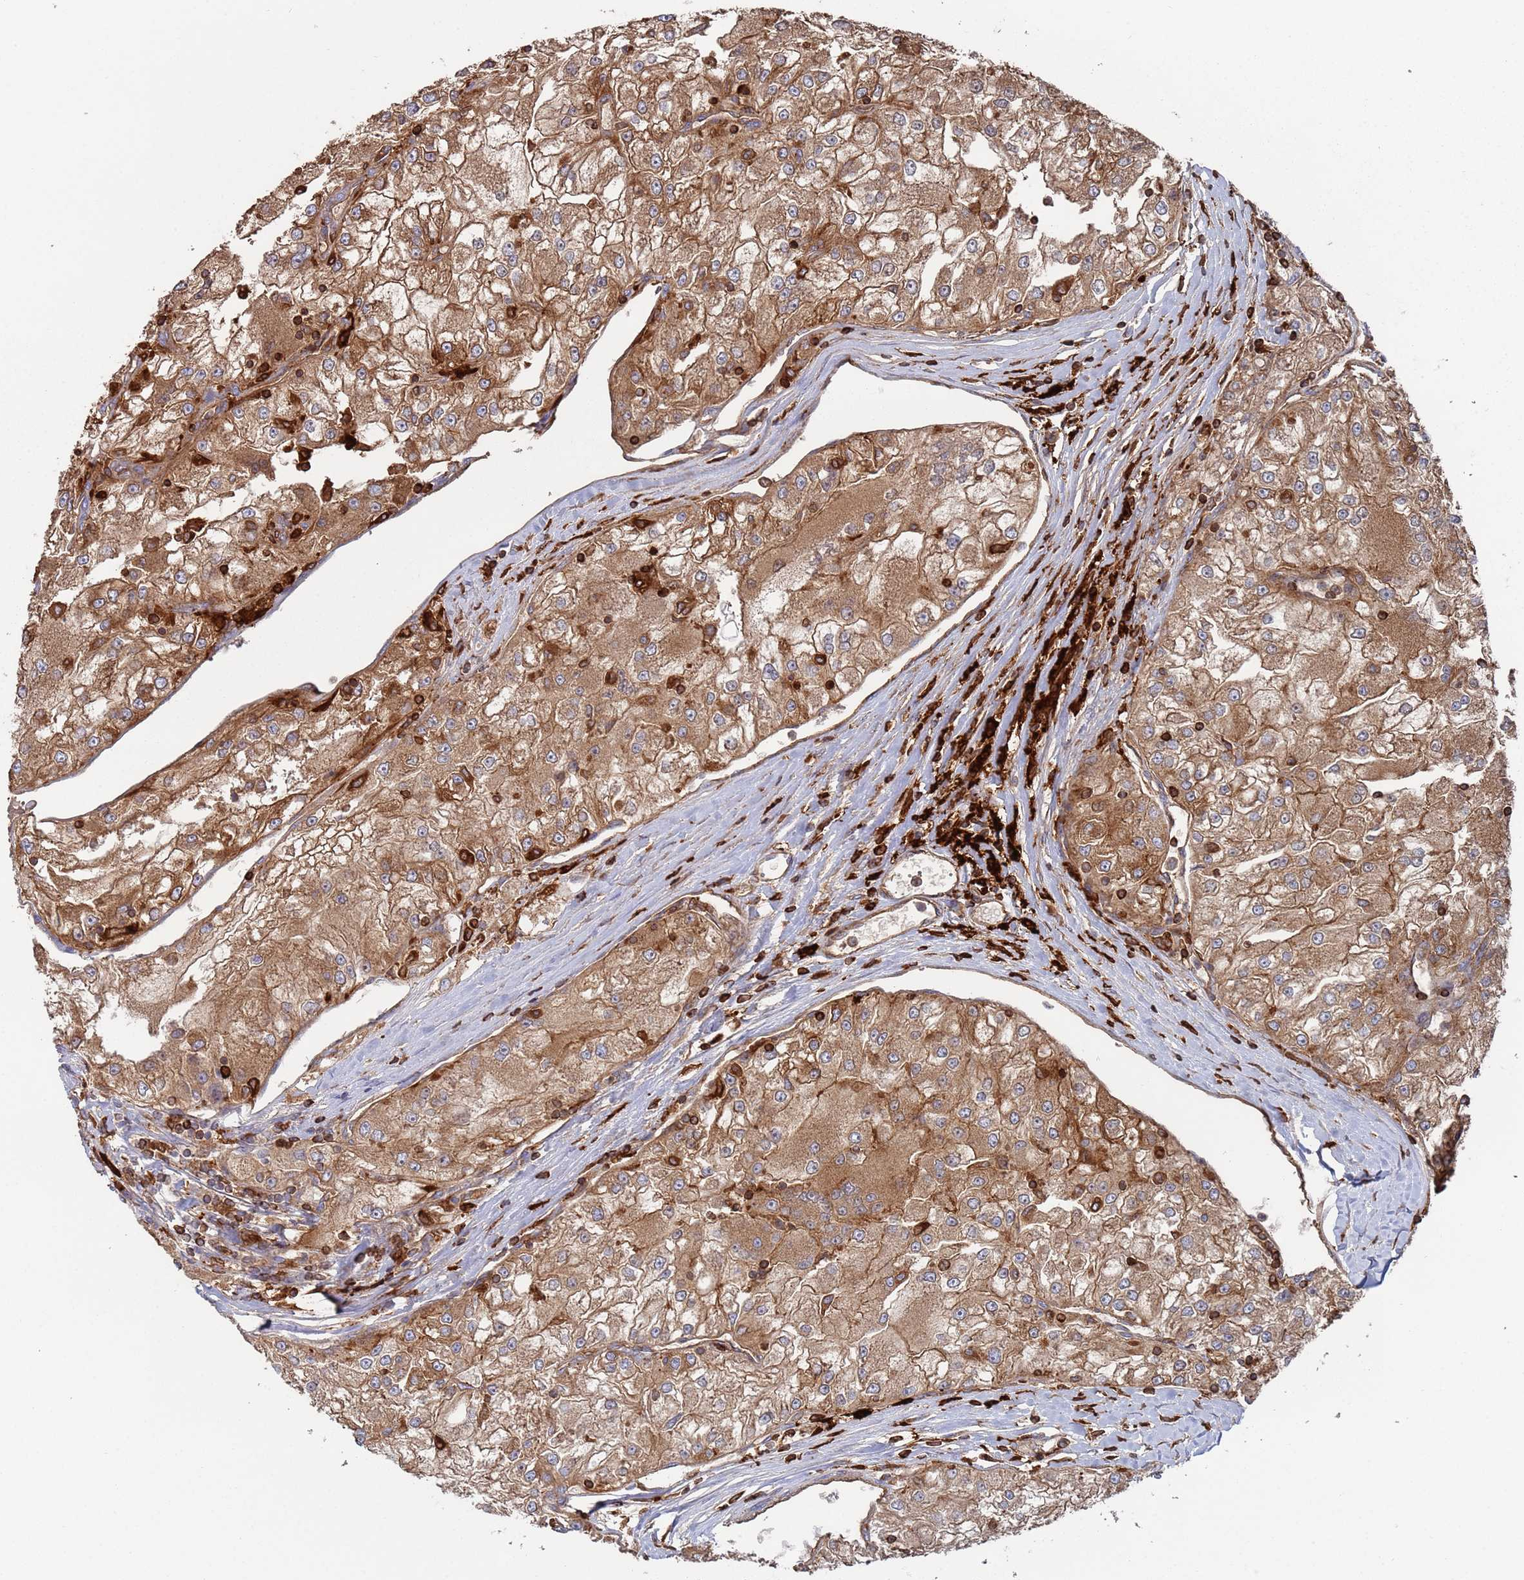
{"staining": {"intensity": "moderate", "quantity": ">75%", "location": "cytoplasmic/membranous"}, "tissue": "renal cancer", "cell_type": "Tumor cells", "image_type": "cancer", "snomed": [{"axis": "morphology", "description": "Adenocarcinoma, NOS"}, {"axis": "topography", "description": "Kidney"}], "caption": "A medium amount of moderate cytoplasmic/membranous positivity is identified in about >75% of tumor cells in renal adenocarcinoma tissue.", "gene": "MALRD1", "patient": {"sex": "female", "age": 72}}